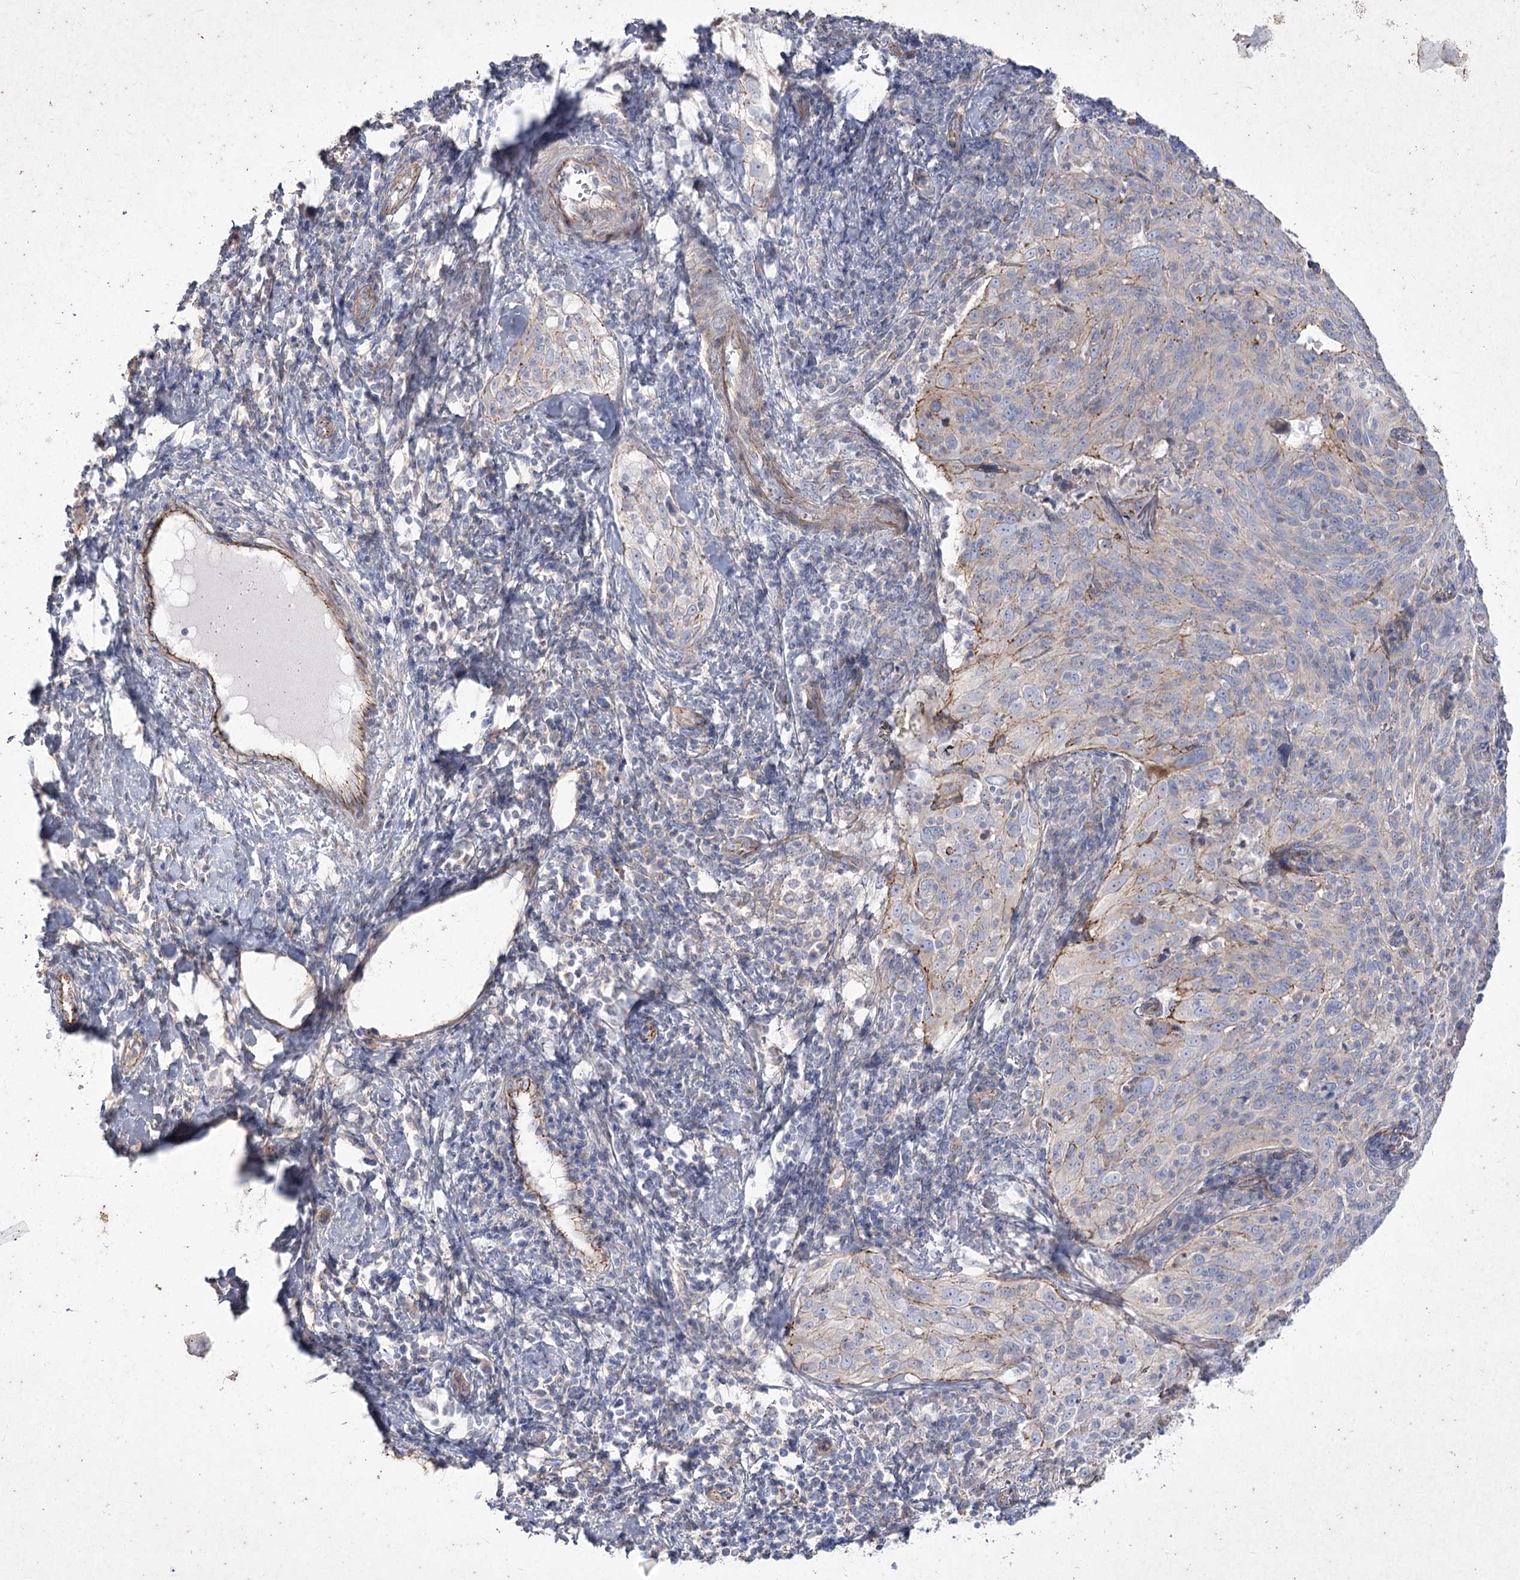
{"staining": {"intensity": "negative", "quantity": "none", "location": "none"}, "tissue": "cervical cancer", "cell_type": "Tumor cells", "image_type": "cancer", "snomed": [{"axis": "morphology", "description": "Squamous cell carcinoma, NOS"}, {"axis": "topography", "description": "Cervix"}], "caption": "Image shows no protein staining in tumor cells of cervical squamous cell carcinoma tissue. Nuclei are stained in blue.", "gene": "LDLRAD3", "patient": {"sex": "female", "age": 31}}